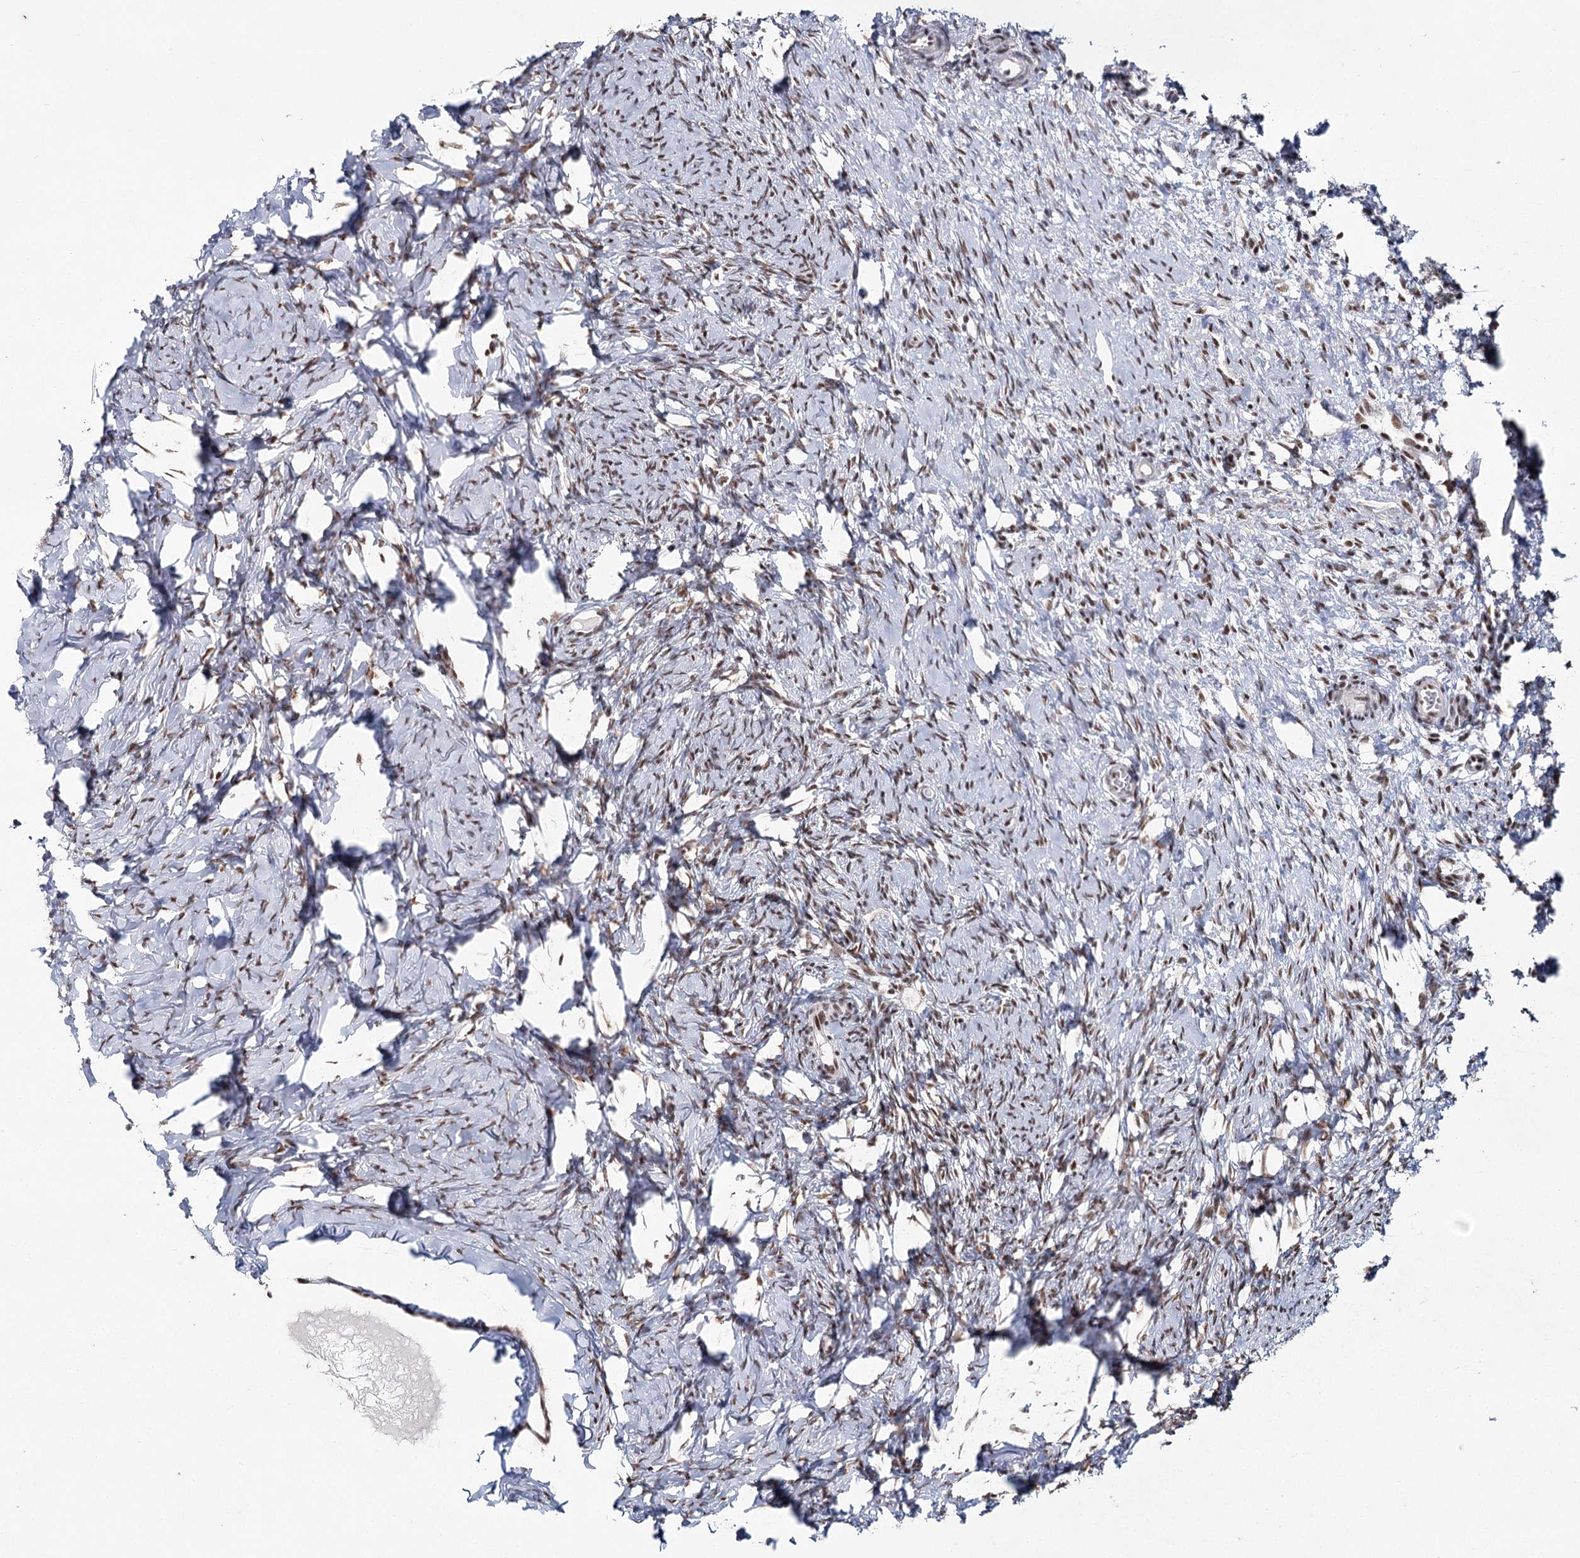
{"staining": {"intensity": "strong", "quantity": ">75%", "location": "nuclear"}, "tissue": "ovary", "cell_type": "Ovarian stroma cells", "image_type": "normal", "snomed": [{"axis": "morphology", "description": "Normal tissue, NOS"}, {"axis": "topography", "description": "Ovary"}], "caption": "Protein expression analysis of benign human ovary reveals strong nuclear expression in about >75% of ovarian stroma cells. The protein is shown in brown color, while the nuclei are stained blue.", "gene": "SCAF8", "patient": {"sex": "female", "age": 51}}